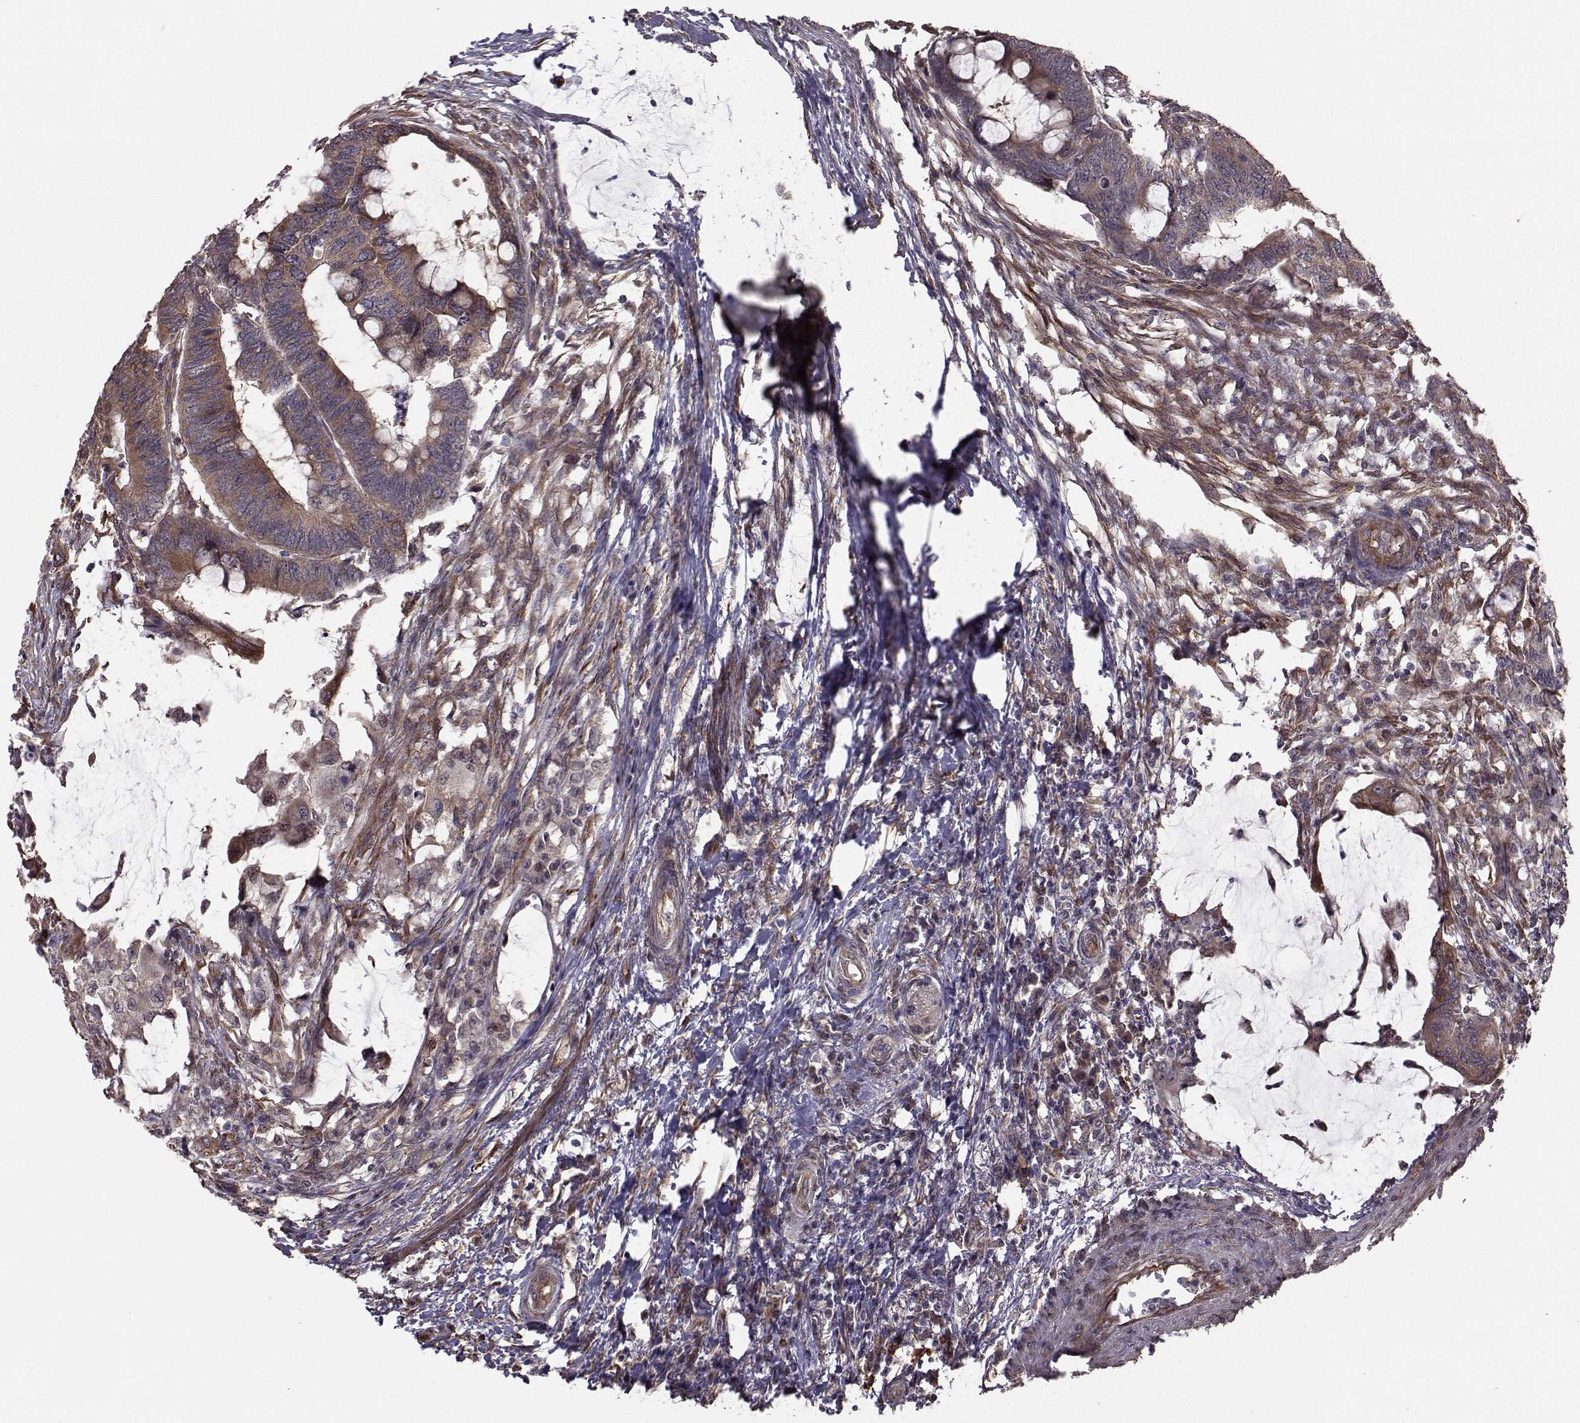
{"staining": {"intensity": "moderate", "quantity": ">75%", "location": "cytoplasmic/membranous"}, "tissue": "colorectal cancer", "cell_type": "Tumor cells", "image_type": "cancer", "snomed": [{"axis": "morphology", "description": "Normal tissue, NOS"}, {"axis": "morphology", "description": "Adenocarcinoma, NOS"}, {"axis": "topography", "description": "Rectum"}, {"axis": "topography", "description": "Peripheral nerve tissue"}], "caption": "A histopathology image of adenocarcinoma (colorectal) stained for a protein reveals moderate cytoplasmic/membranous brown staining in tumor cells. (DAB (3,3'-diaminobenzidine) IHC with brightfield microscopy, high magnification).", "gene": "TRIP10", "patient": {"sex": "male", "age": 92}}